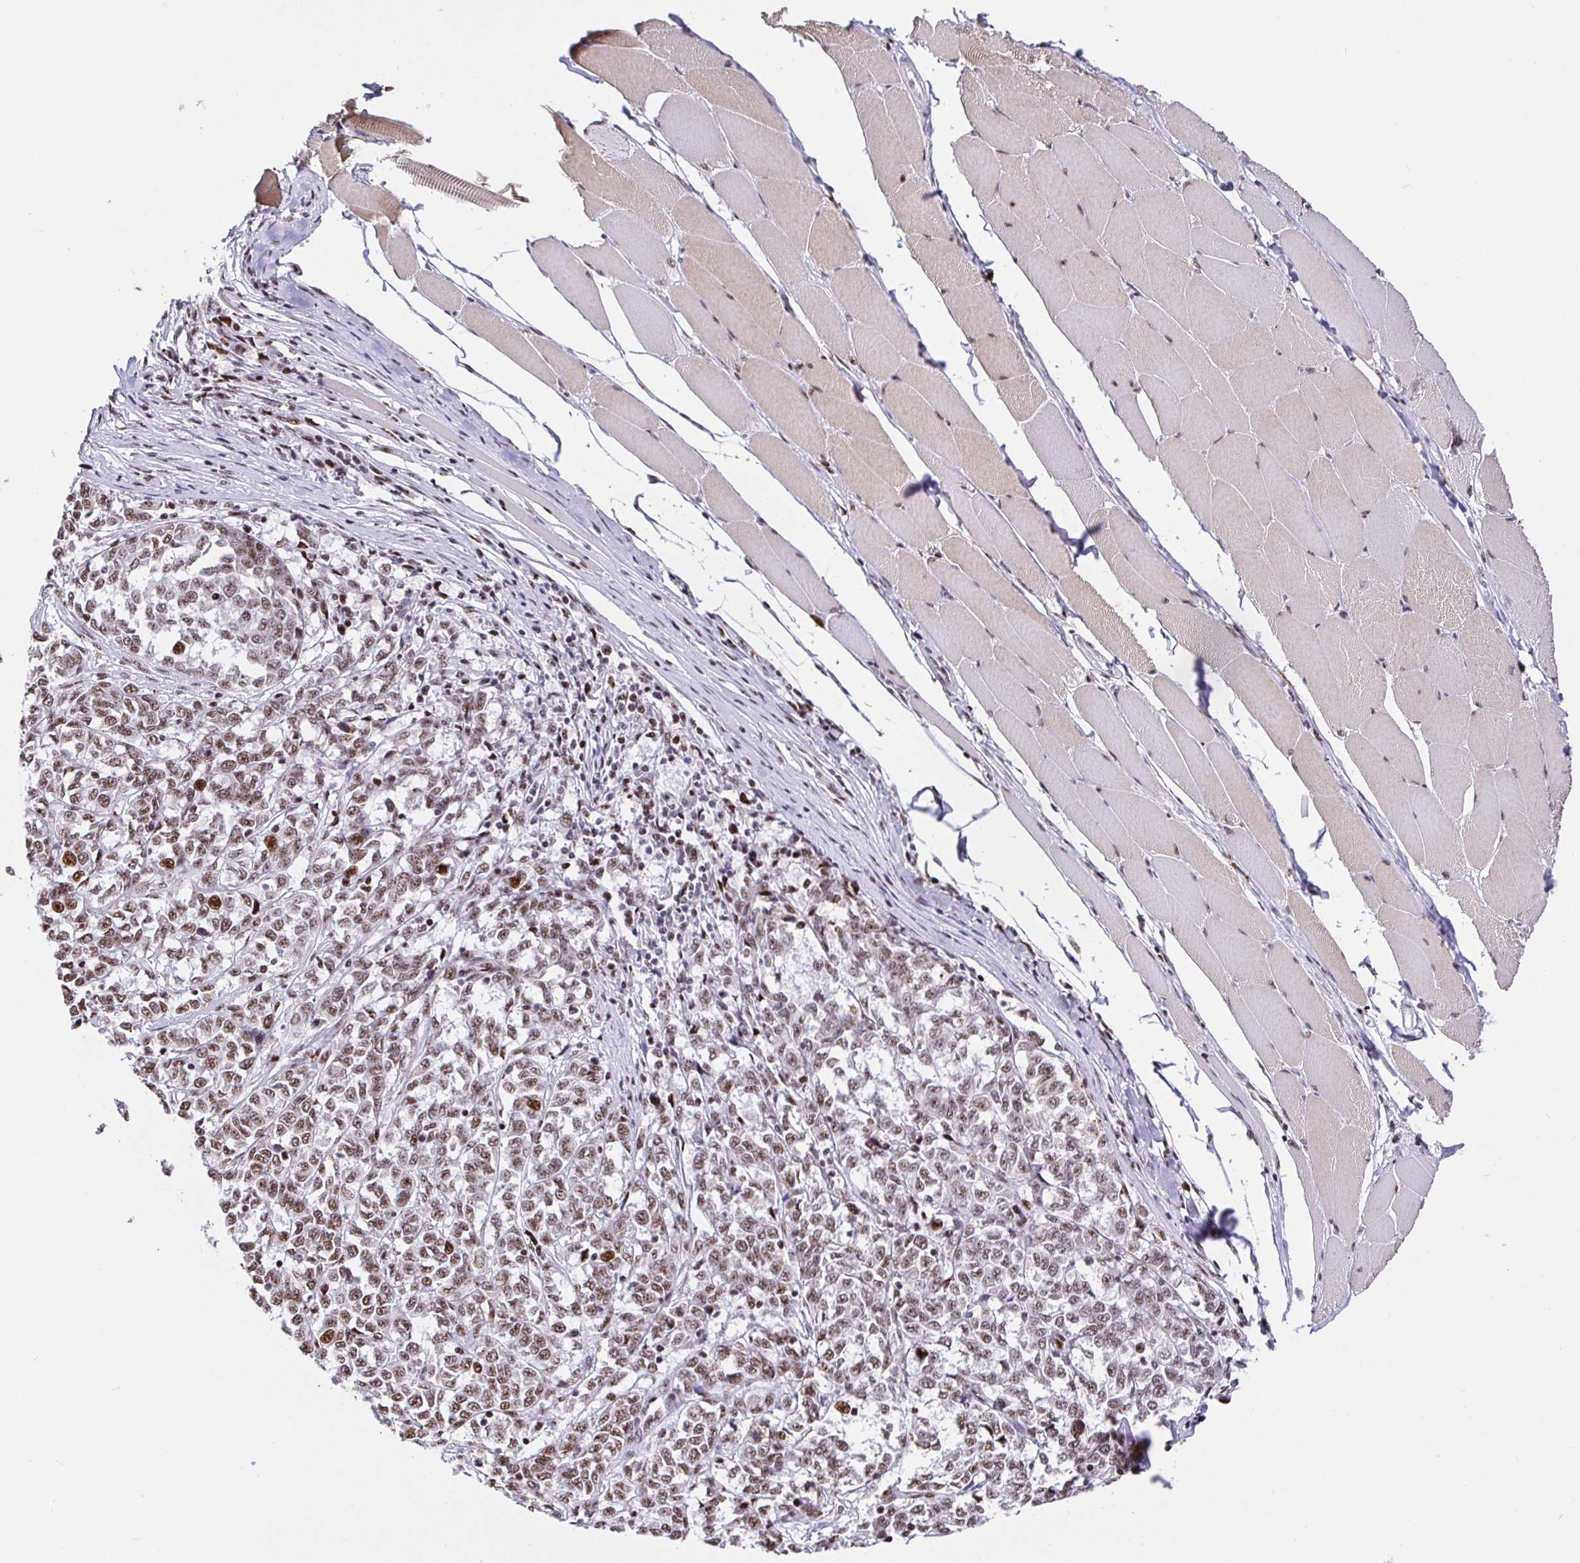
{"staining": {"intensity": "moderate", "quantity": "25%-75%", "location": "nuclear"}, "tissue": "melanoma", "cell_type": "Tumor cells", "image_type": "cancer", "snomed": [{"axis": "morphology", "description": "Malignant melanoma, NOS"}, {"axis": "topography", "description": "Skin"}], "caption": "Protein expression analysis of human melanoma reveals moderate nuclear staining in approximately 25%-75% of tumor cells.", "gene": "SETD5", "patient": {"sex": "female", "age": 72}}